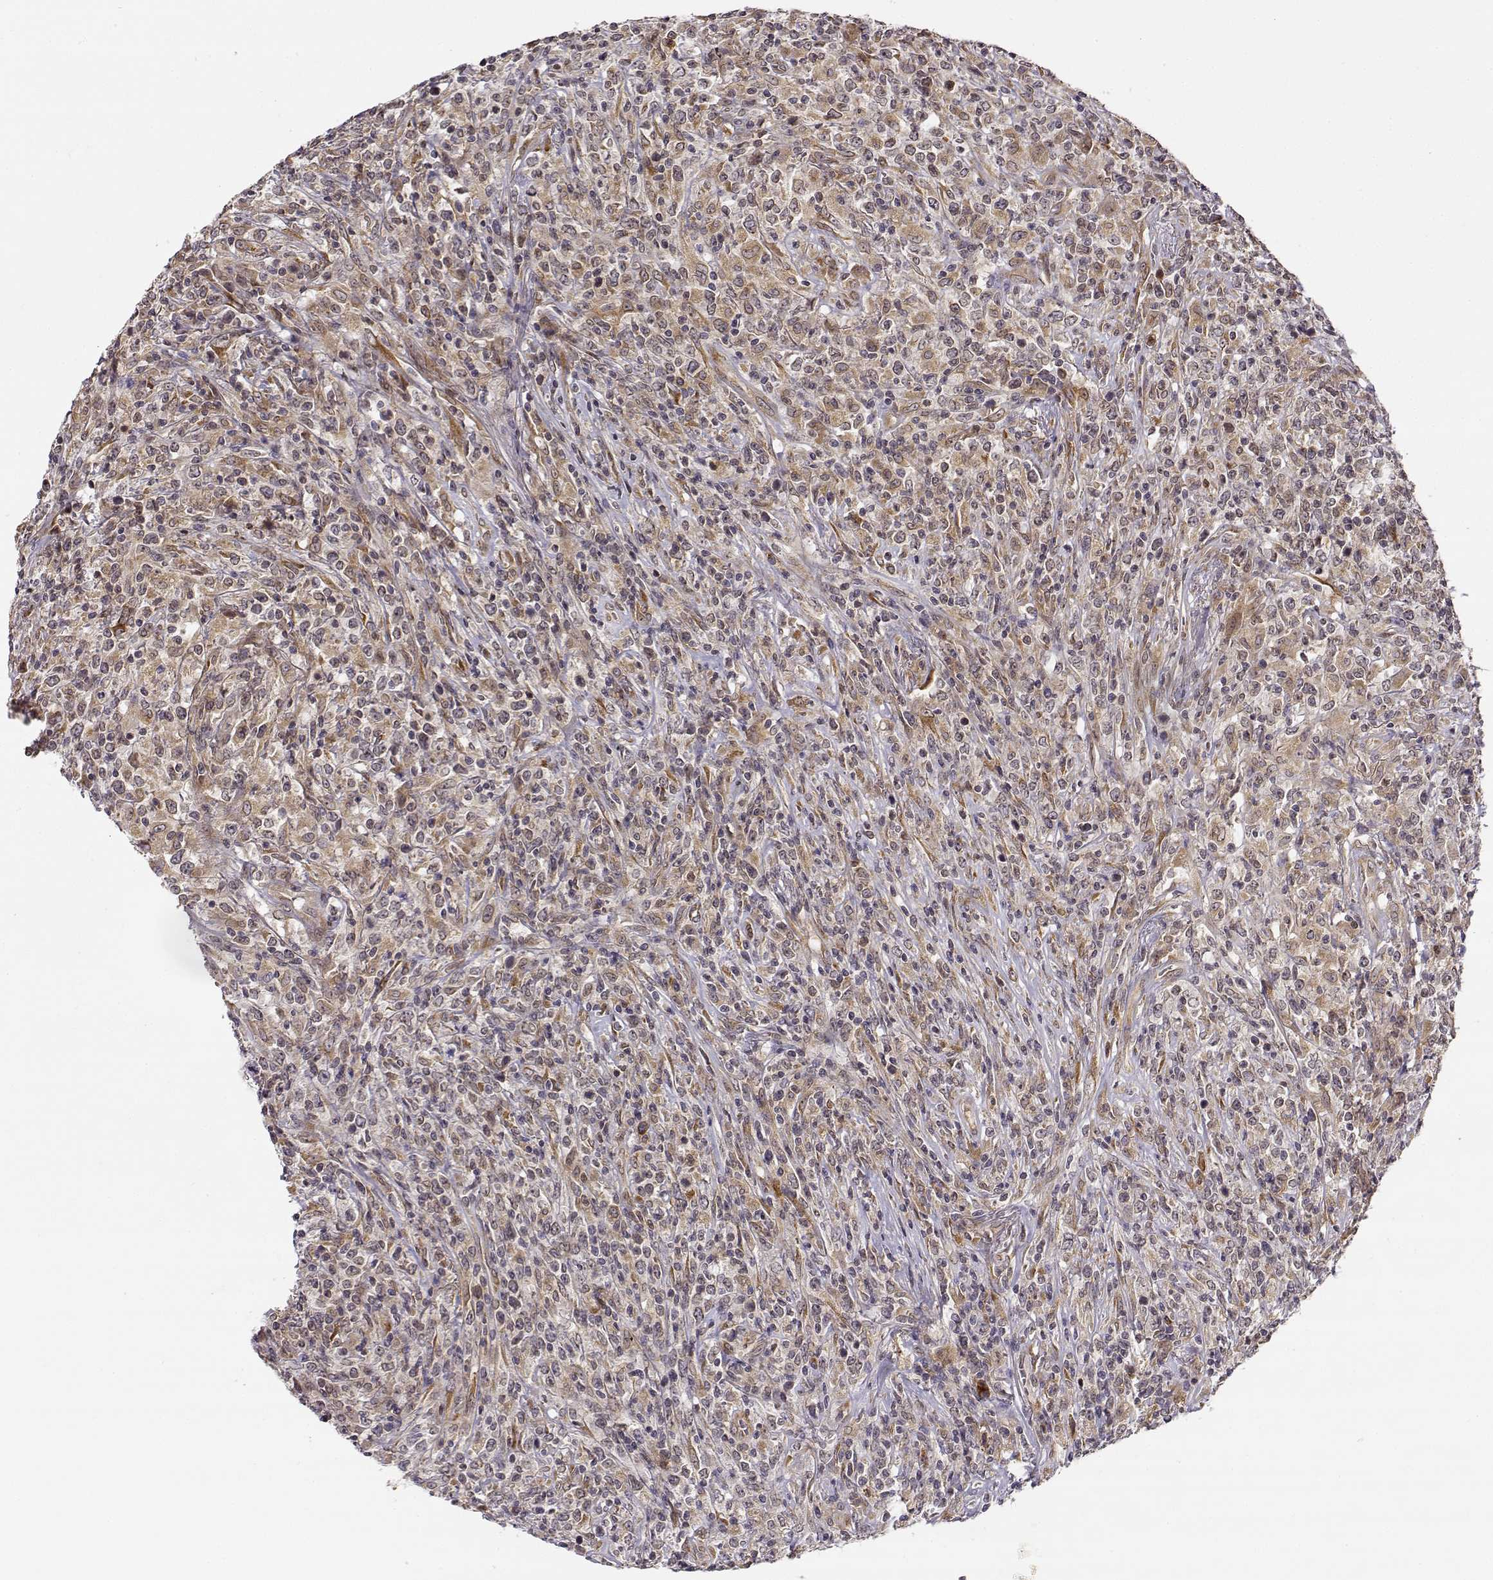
{"staining": {"intensity": "weak", "quantity": ">75%", "location": "cytoplasmic/membranous"}, "tissue": "lymphoma", "cell_type": "Tumor cells", "image_type": "cancer", "snomed": [{"axis": "morphology", "description": "Malignant lymphoma, non-Hodgkin's type, High grade"}, {"axis": "topography", "description": "Lung"}], "caption": "Approximately >75% of tumor cells in high-grade malignant lymphoma, non-Hodgkin's type exhibit weak cytoplasmic/membranous protein expression as visualized by brown immunohistochemical staining.", "gene": "ERGIC2", "patient": {"sex": "male", "age": 79}}